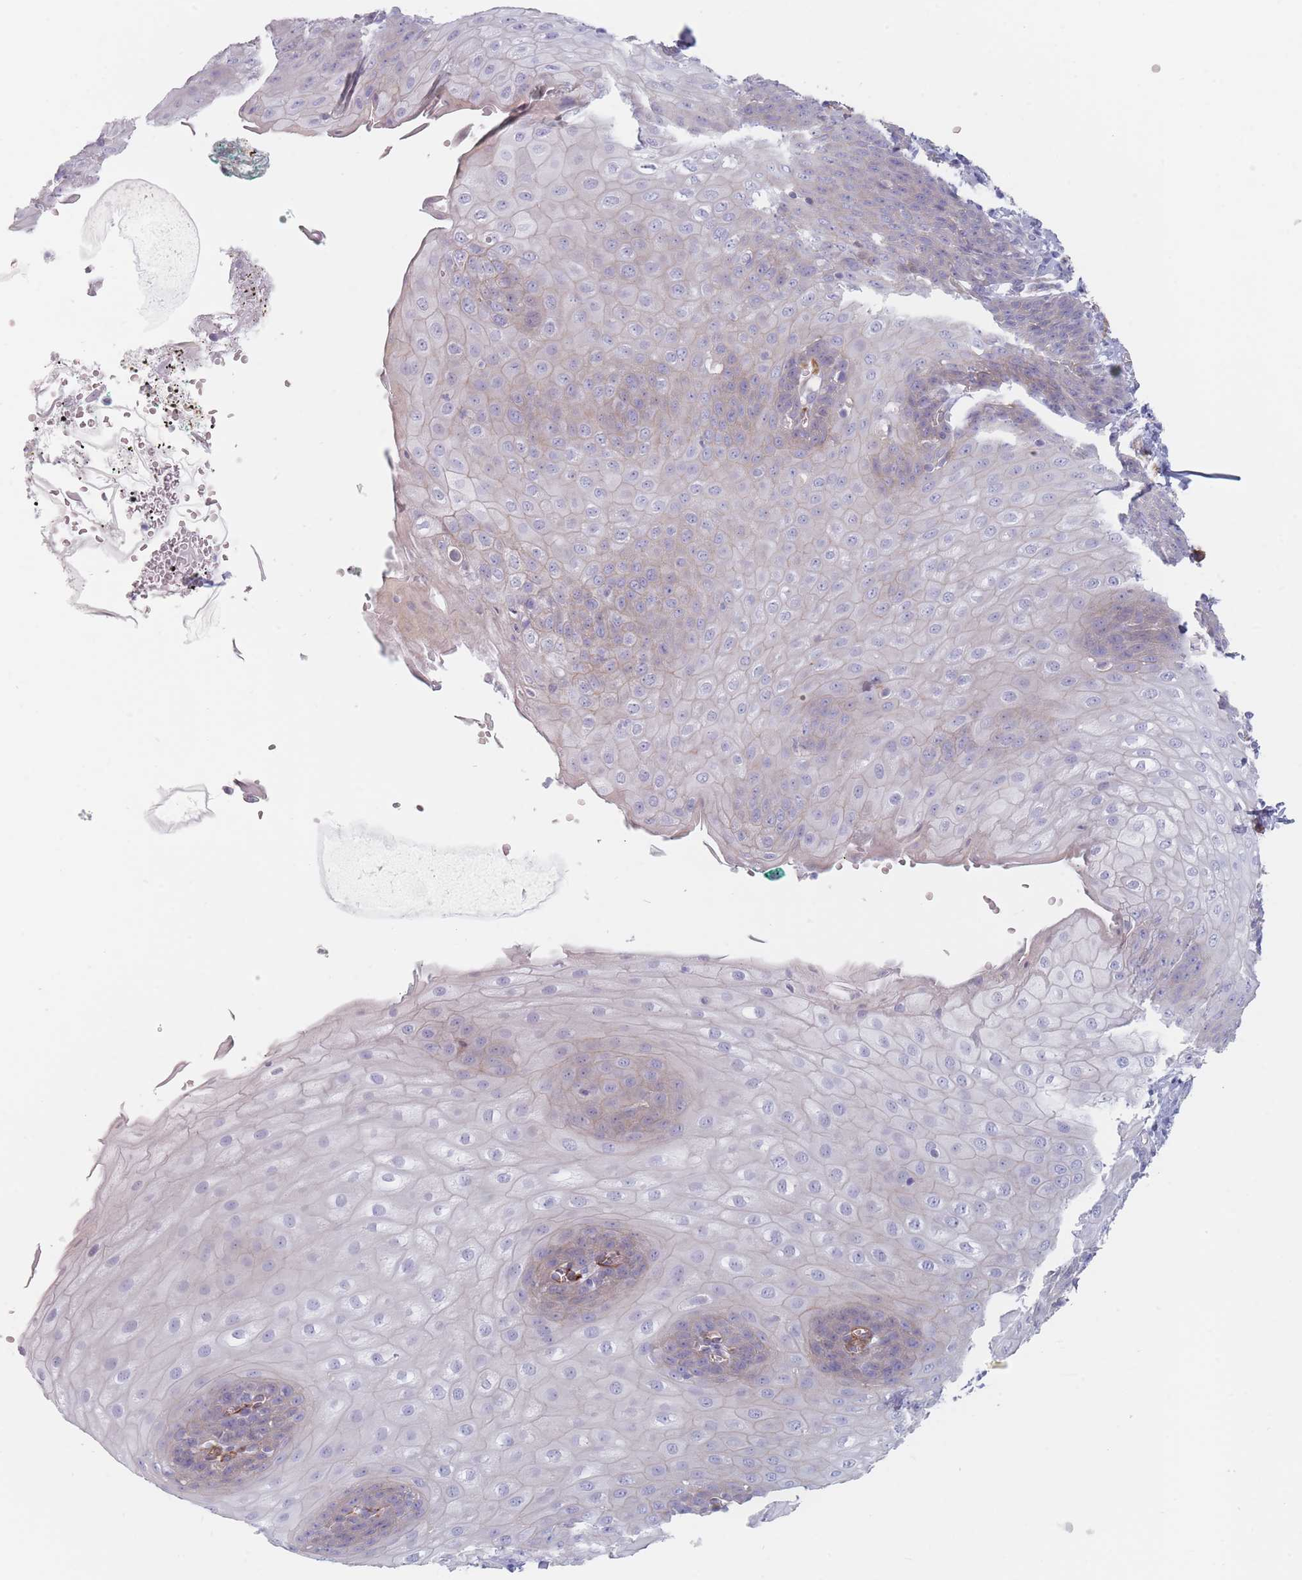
{"staining": {"intensity": "negative", "quantity": "none", "location": "none"}, "tissue": "esophagus", "cell_type": "Squamous epithelial cells", "image_type": "normal", "snomed": [{"axis": "morphology", "description": "Normal tissue, NOS"}, {"axis": "topography", "description": "Esophagus"}], "caption": "Immunohistochemistry photomicrograph of normal human esophagus stained for a protein (brown), which reveals no staining in squamous epithelial cells. The staining was performed using DAB (3,3'-diaminobenzidine) to visualize the protein expression in brown, while the nuclei were stained in blue with hematoxylin (Magnification: 20x).", "gene": "ERBIN", "patient": {"sex": "male", "age": 71}}